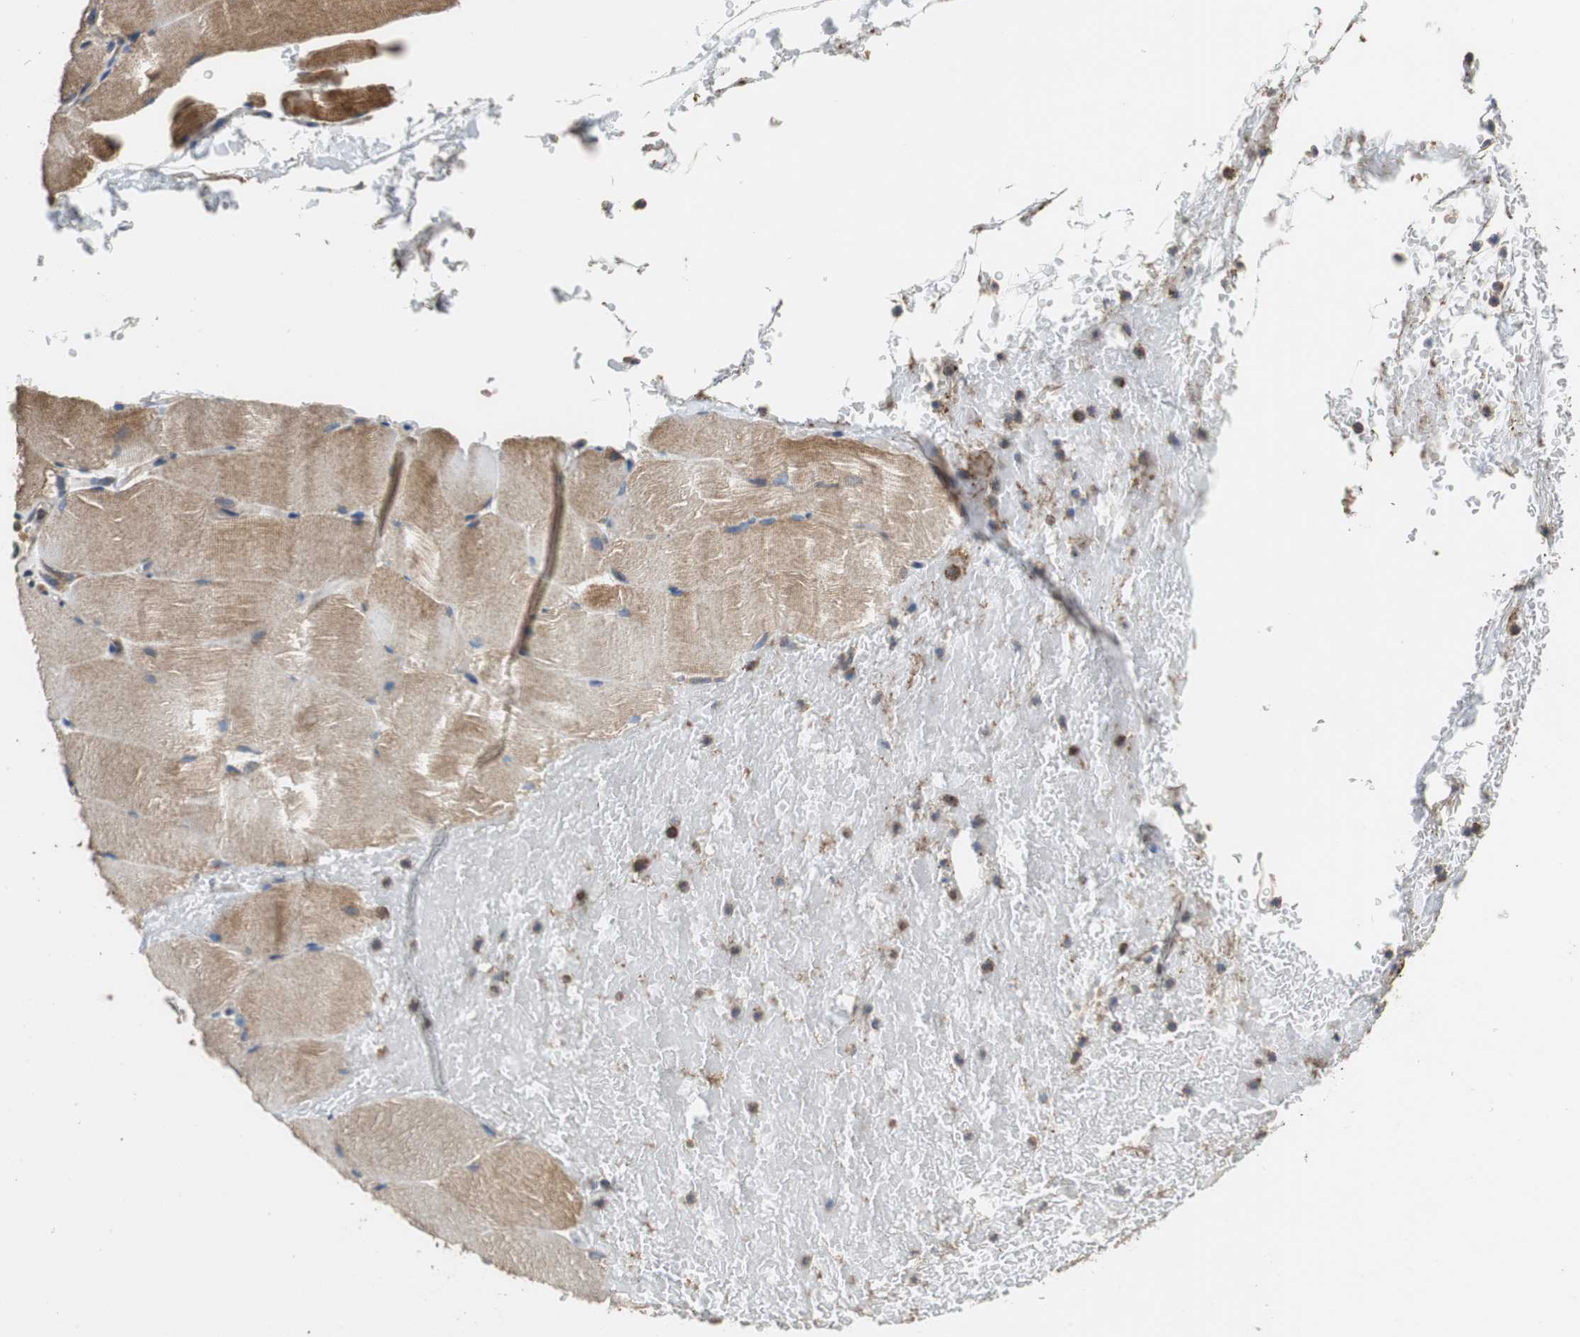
{"staining": {"intensity": "moderate", "quantity": ">75%", "location": "cytoplasmic/membranous"}, "tissue": "skeletal muscle", "cell_type": "Myocytes", "image_type": "normal", "snomed": [{"axis": "morphology", "description": "Normal tissue, NOS"}, {"axis": "topography", "description": "Skeletal muscle"}, {"axis": "topography", "description": "Parathyroid gland"}], "caption": "Protein analysis of benign skeletal muscle displays moderate cytoplasmic/membranous expression in about >75% of myocytes.", "gene": "PRKRA", "patient": {"sex": "female", "age": 37}}